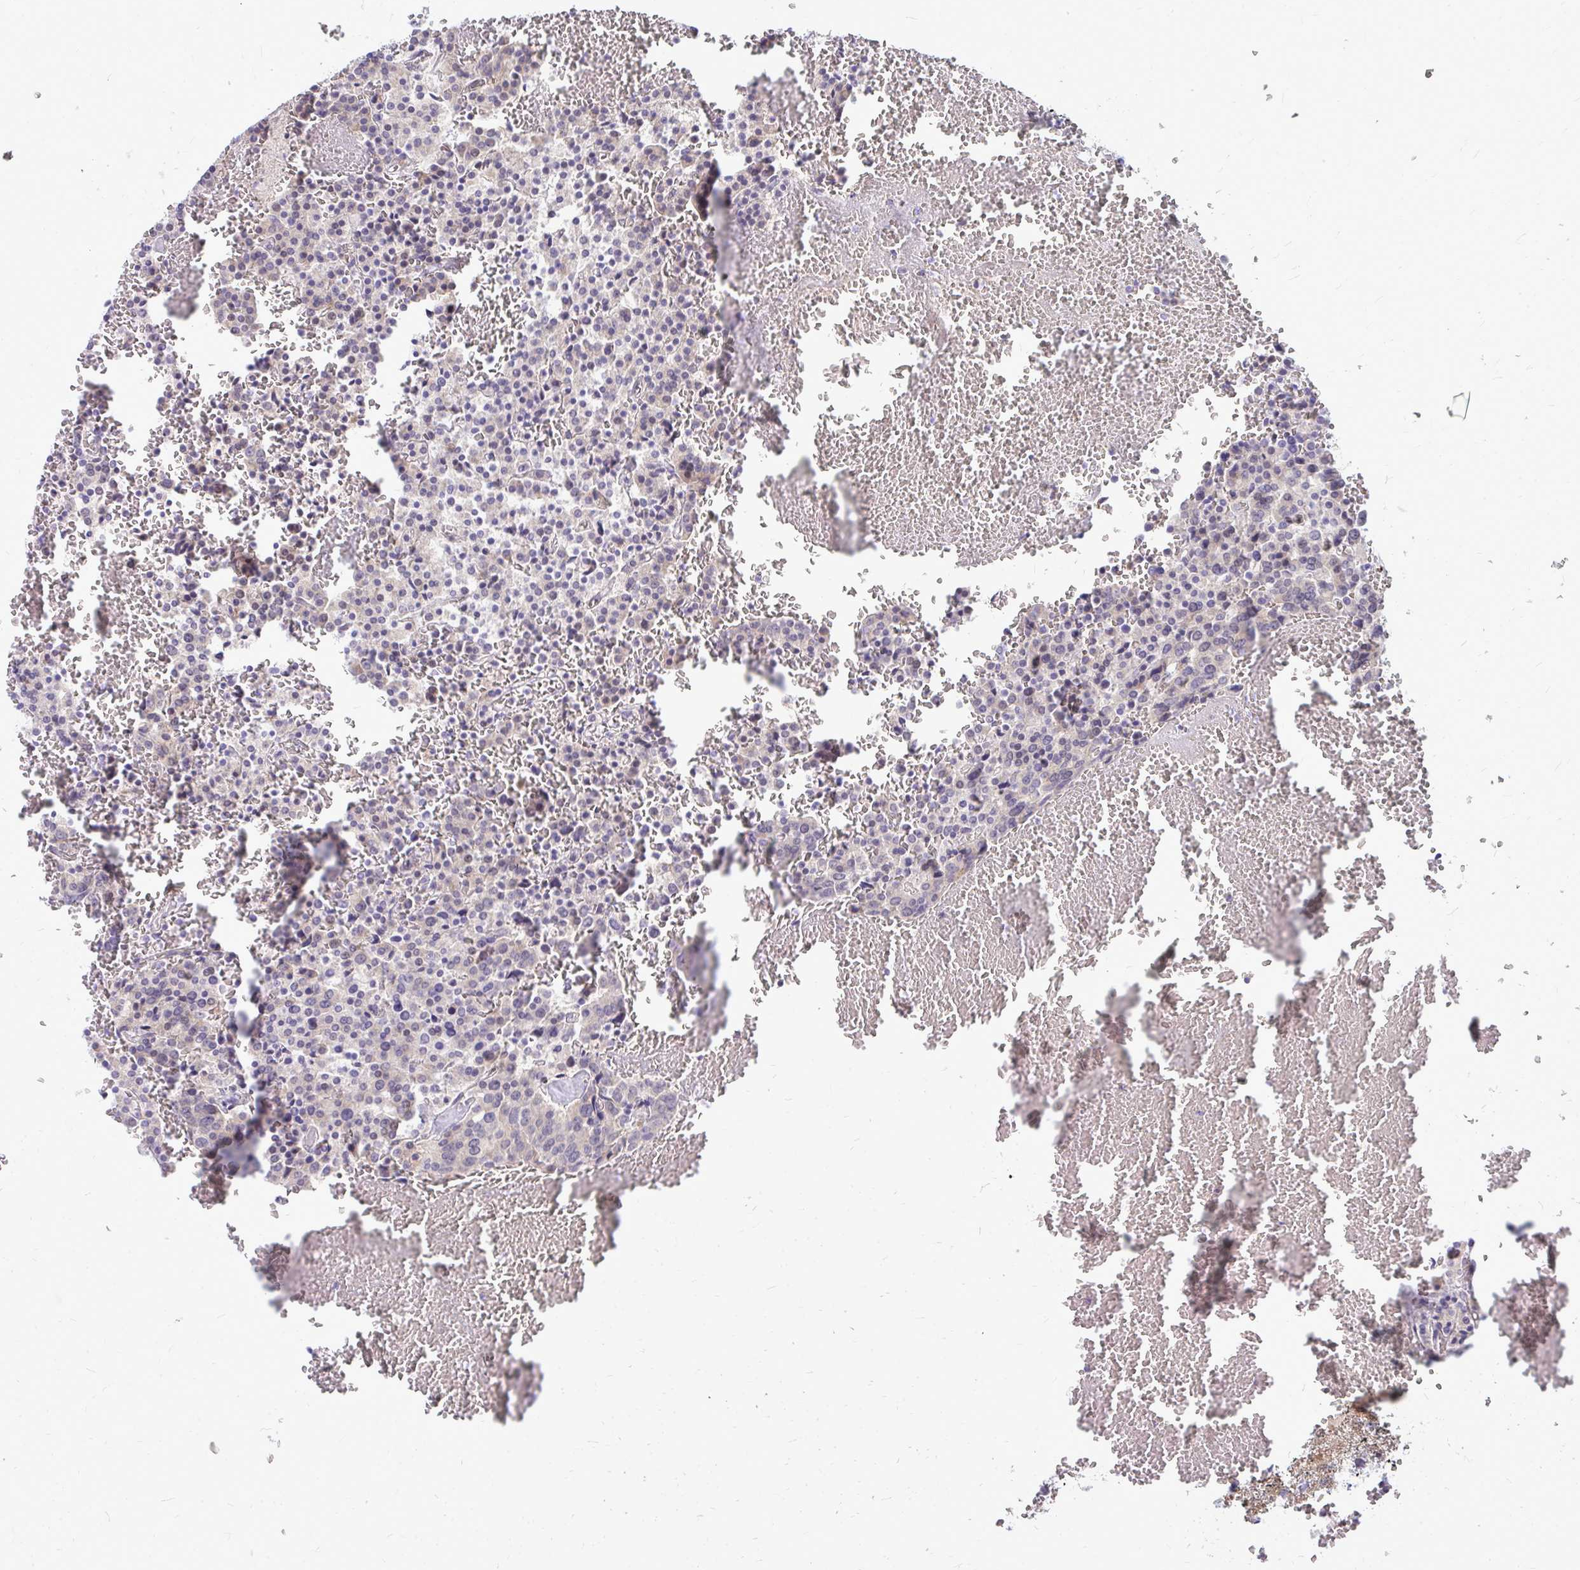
{"staining": {"intensity": "negative", "quantity": "none", "location": "none"}, "tissue": "carcinoid", "cell_type": "Tumor cells", "image_type": "cancer", "snomed": [{"axis": "morphology", "description": "Carcinoid, malignant, NOS"}, {"axis": "topography", "description": "Lung"}], "caption": "A high-resolution histopathology image shows immunohistochemistry staining of malignant carcinoid, which reveals no significant staining in tumor cells.", "gene": "ZSCAN25", "patient": {"sex": "male", "age": 70}}